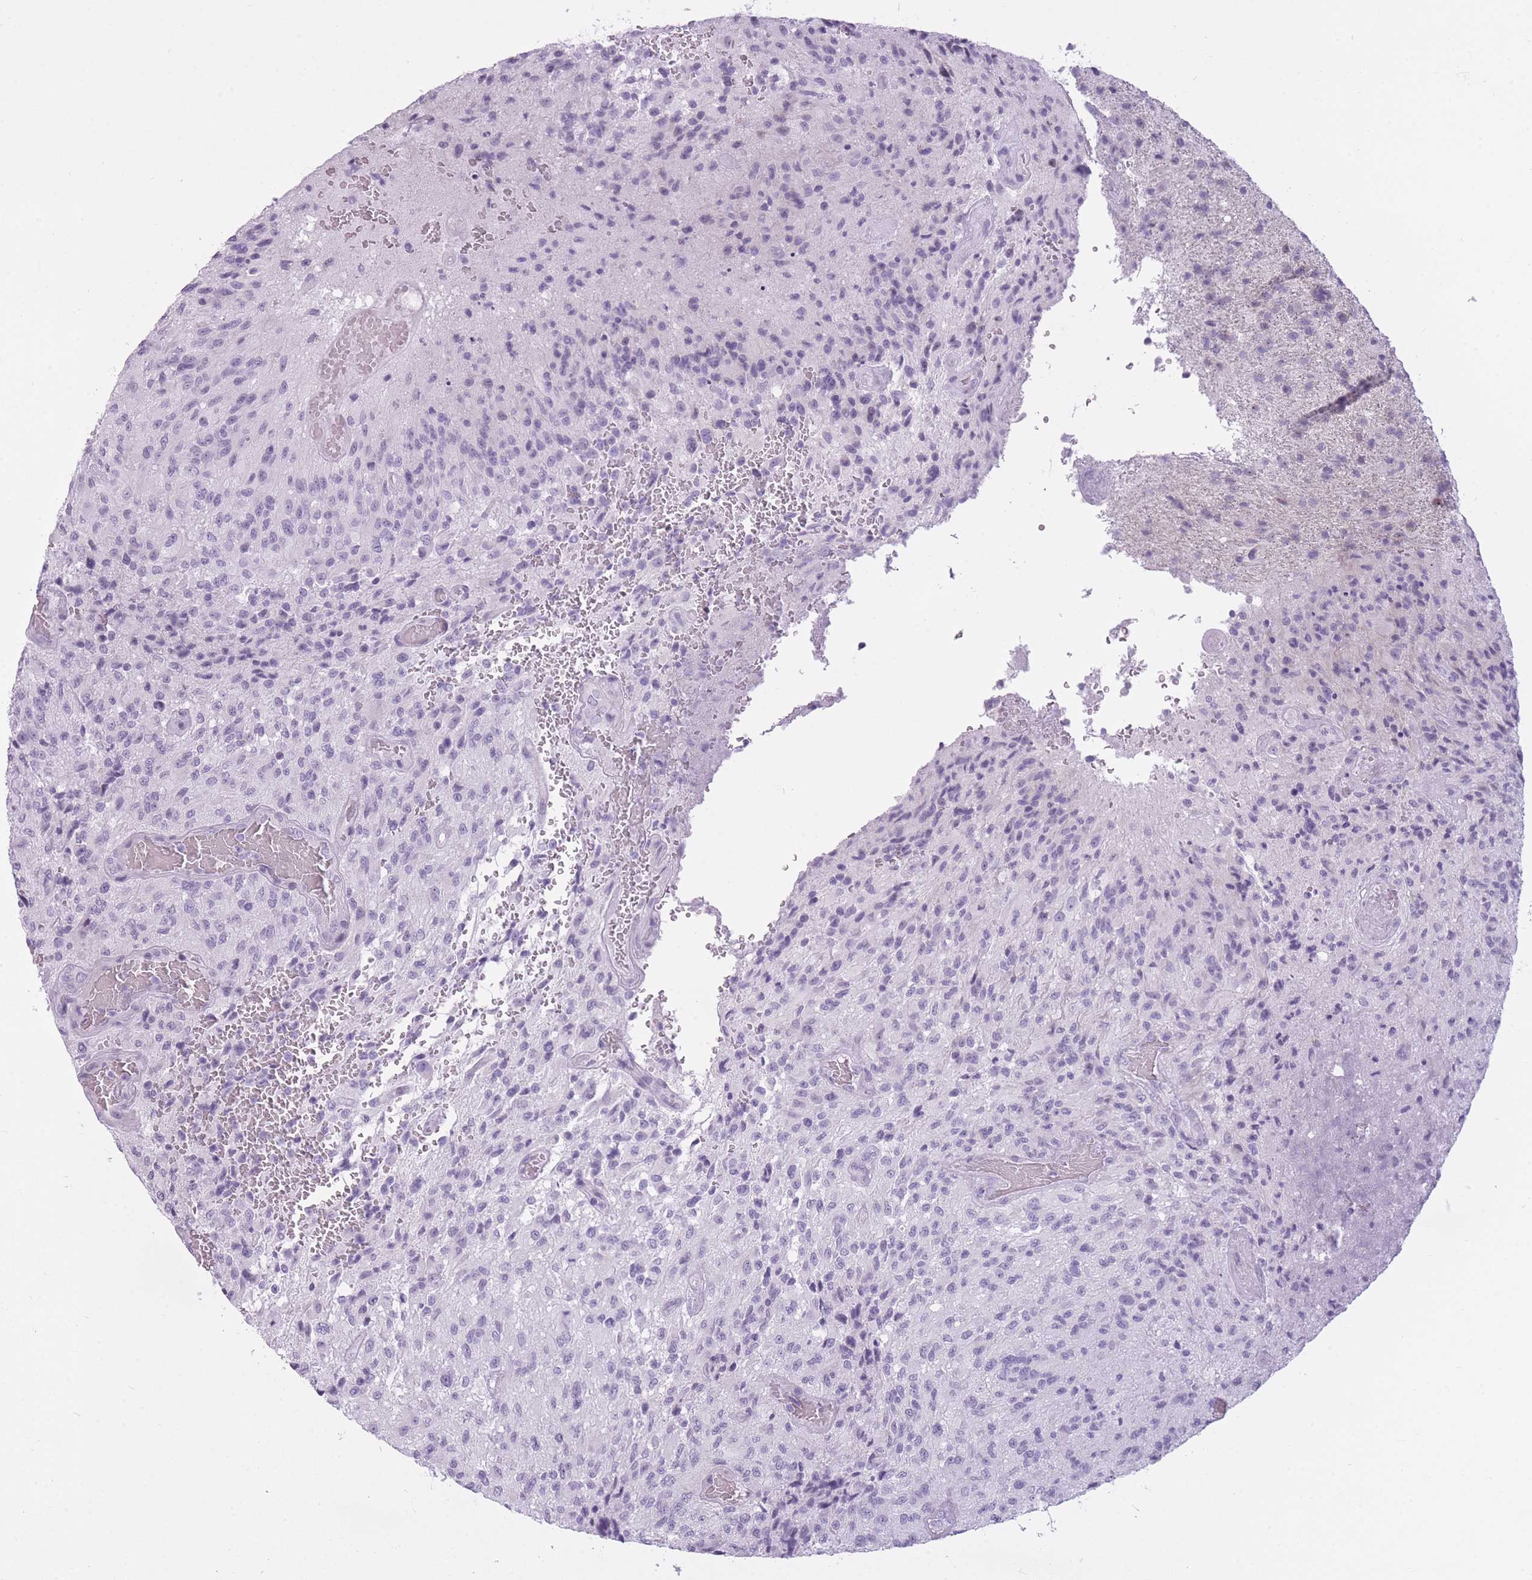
{"staining": {"intensity": "negative", "quantity": "none", "location": "none"}, "tissue": "glioma", "cell_type": "Tumor cells", "image_type": "cancer", "snomed": [{"axis": "morphology", "description": "Normal tissue, NOS"}, {"axis": "morphology", "description": "Glioma, malignant, High grade"}, {"axis": "topography", "description": "Cerebral cortex"}], "caption": "Immunohistochemistry of glioma displays no positivity in tumor cells.", "gene": "GOLGA6D", "patient": {"sex": "male", "age": 56}}